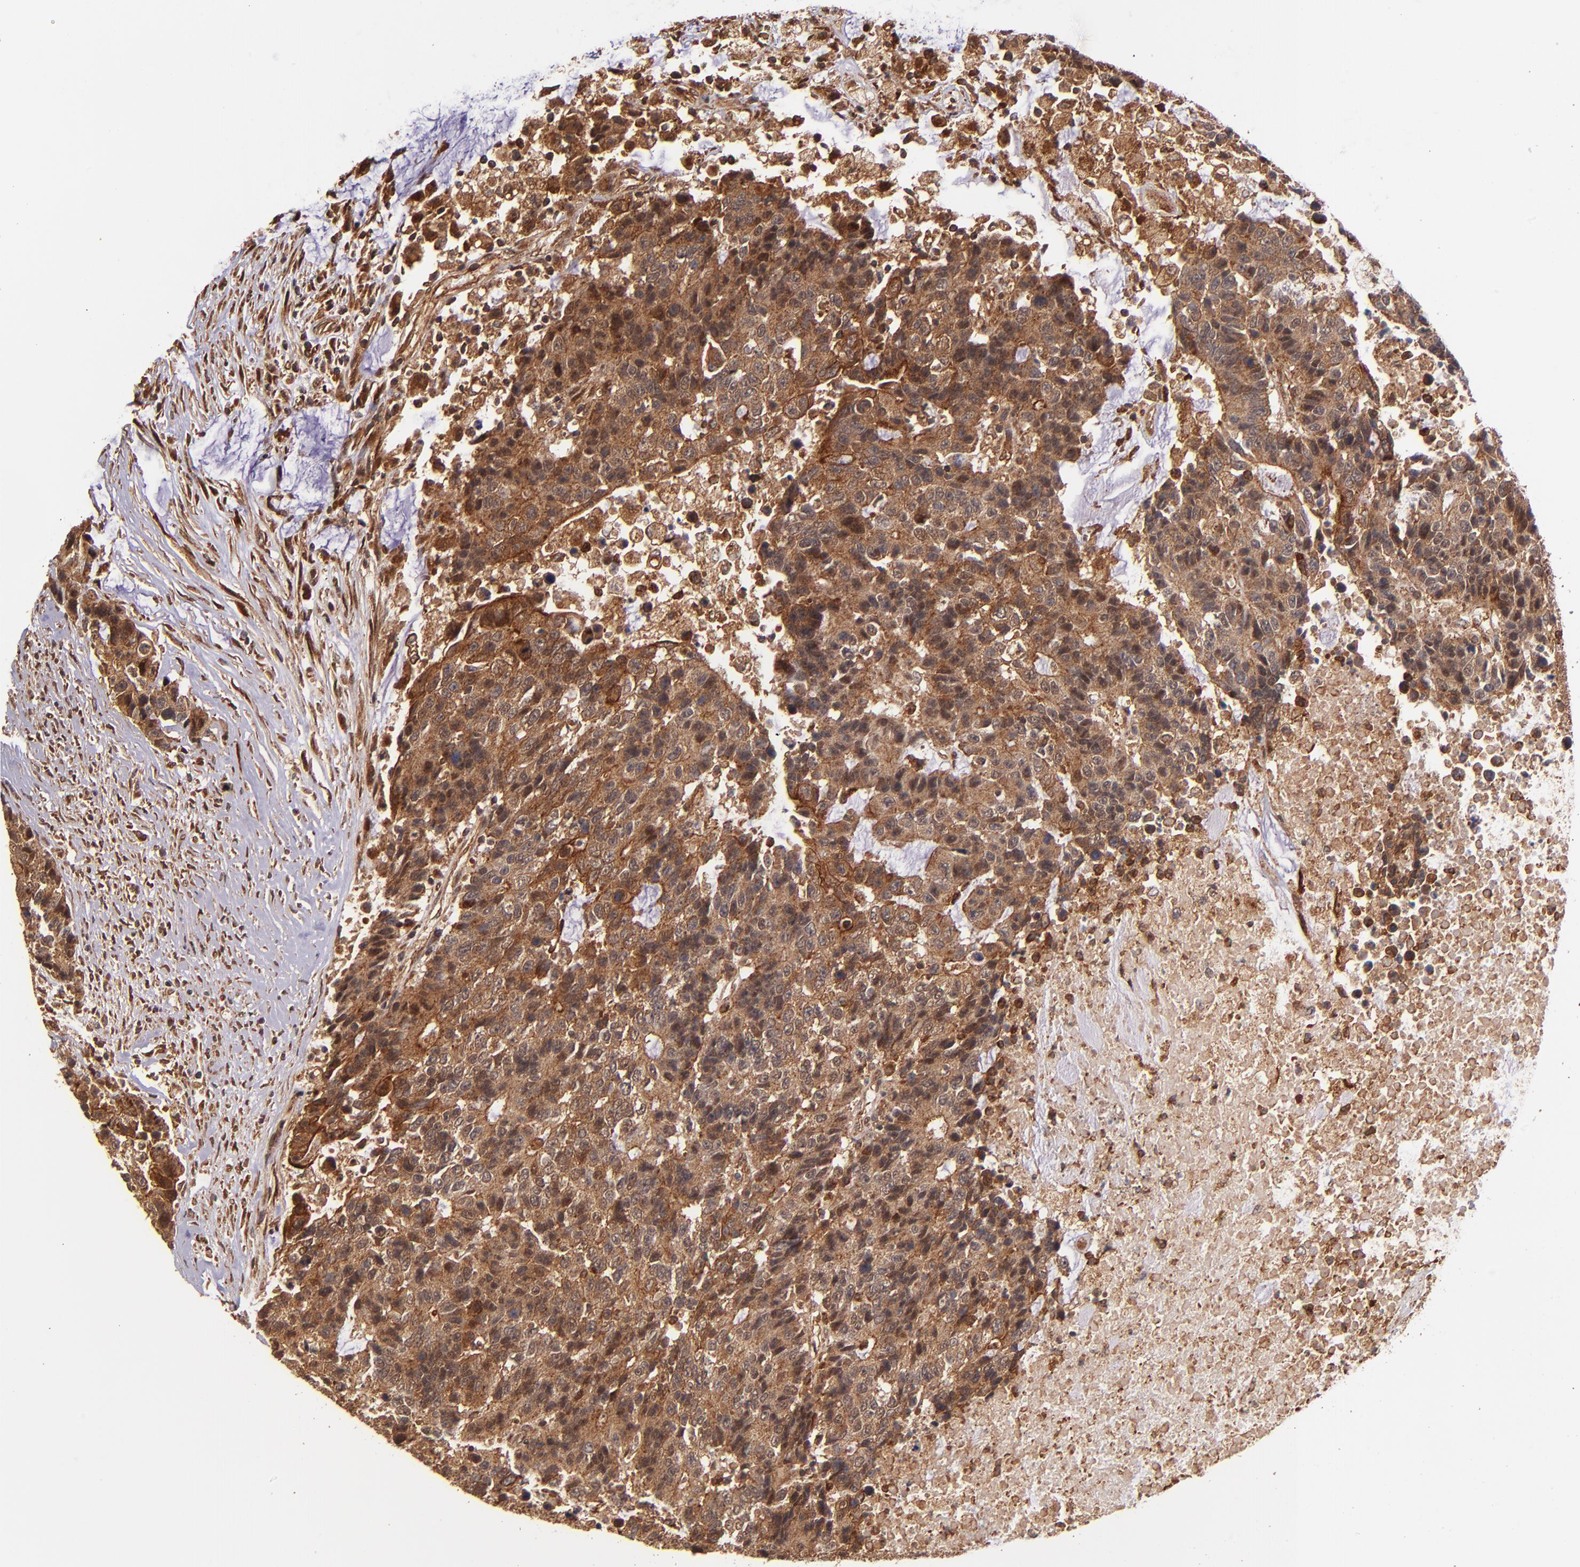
{"staining": {"intensity": "strong", "quantity": ">75%", "location": "cytoplasmic/membranous"}, "tissue": "colorectal cancer", "cell_type": "Tumor cells", "image_type": "cancer", "snomed": [{"axis": "morphology", "description": "Adenocarcinoma, NOS"}, {"axis": "topography", "description": "Colon"}], "caption": "A high amount of strong cytoplasmic/membranous positivity is identified in approximately >75% of tumor cells in colorectal cancer tissue.", "gene": "STX8", "patient": {"sex": "female", "age": 86}}